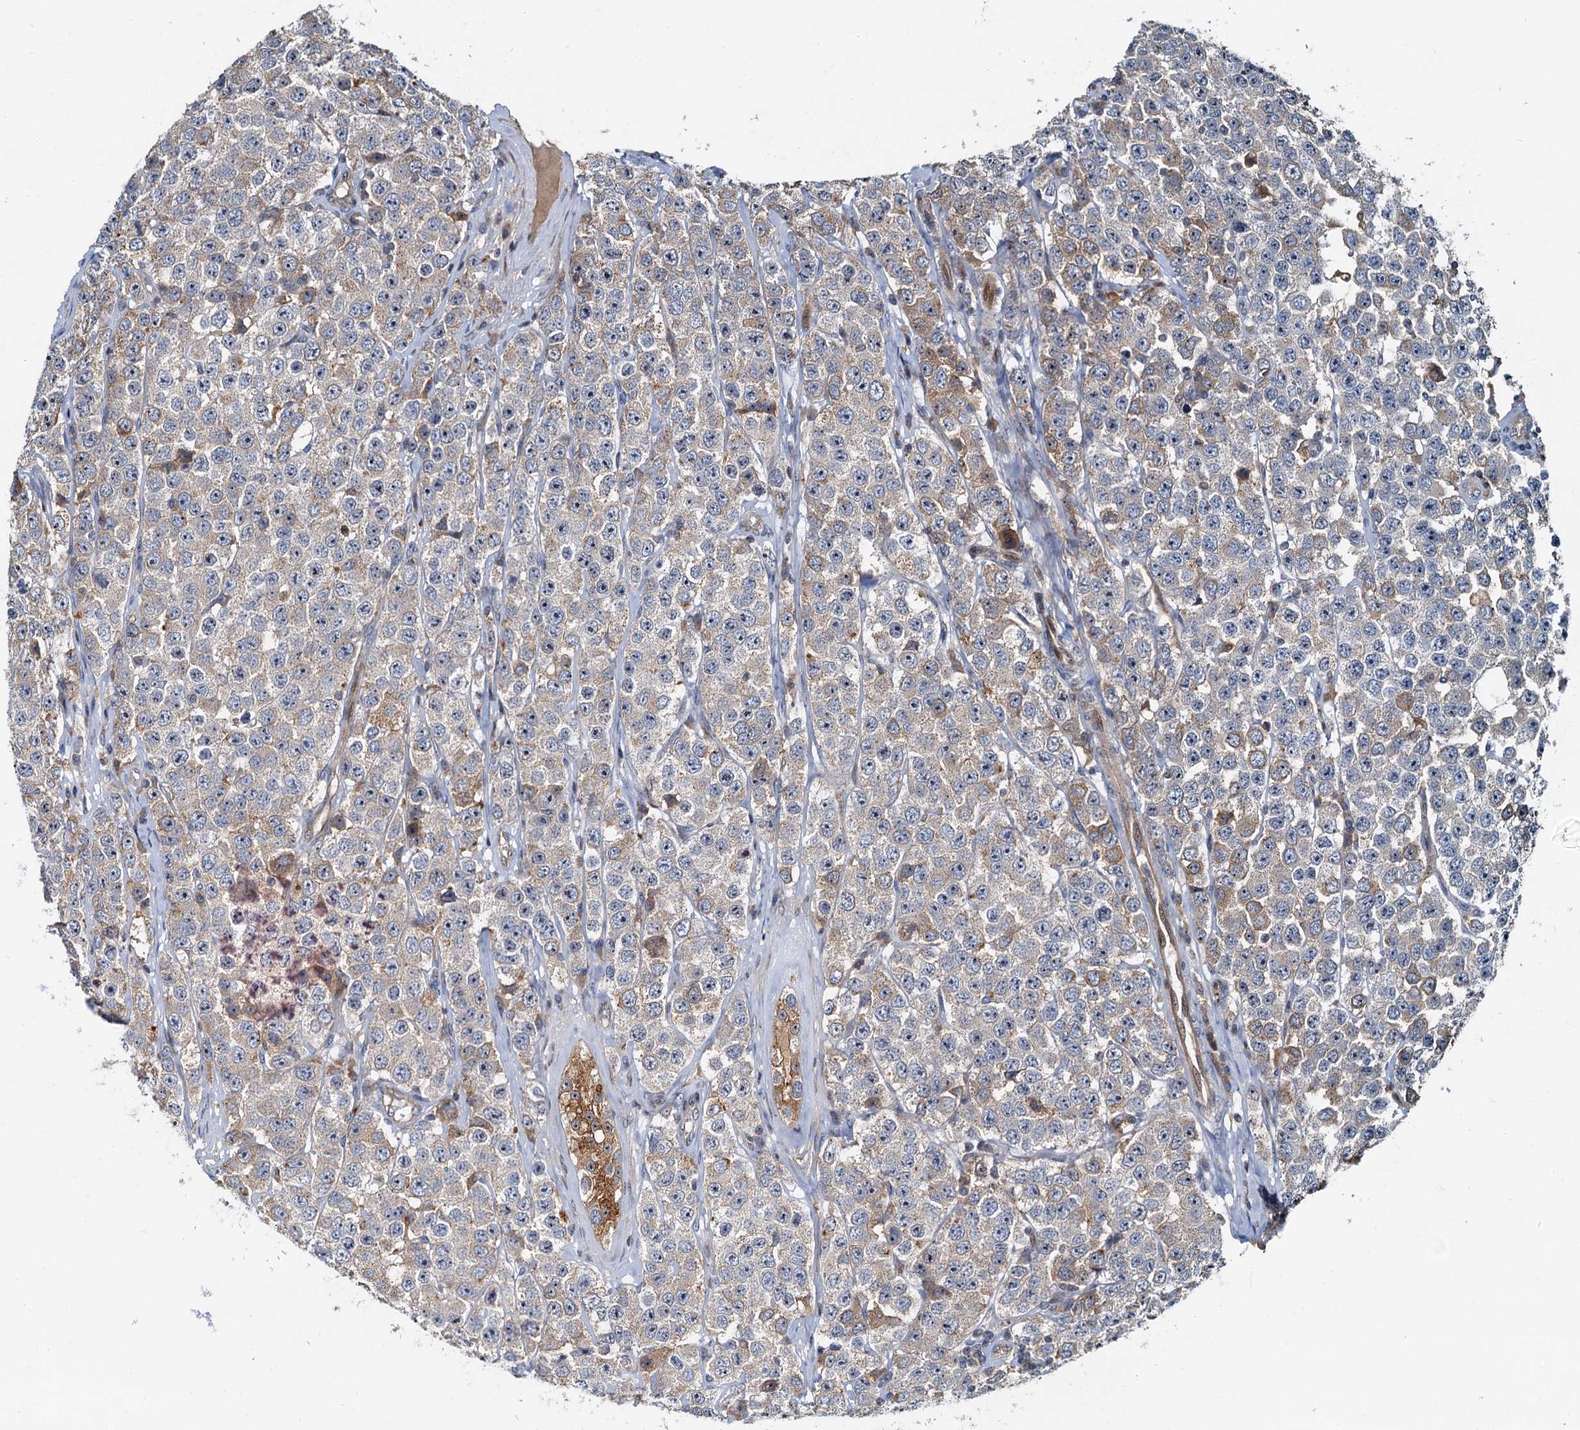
{"staining": {"intensity": "weak", "quantity": ">75%", "location": "cytoplasmic/membranous"}, "tissue": "testis cancer", "cell_type": "Tumor cells", "image_type": "cancer", "snomed": [{"axis": "morphology", "description": "Seminoma, NOS"}, {"axis": "topography", "description": "Testis"}], "caption": "Immunohistochemistry (IHC) image of human testis seminoma stained for a protein (brown), which demonstrates low levels of weak cytoplasmic/membranous expression in about >75% of tumor cells.", "gene": "TOLLIP", "patient": {"sex": "male", "age": 28}}